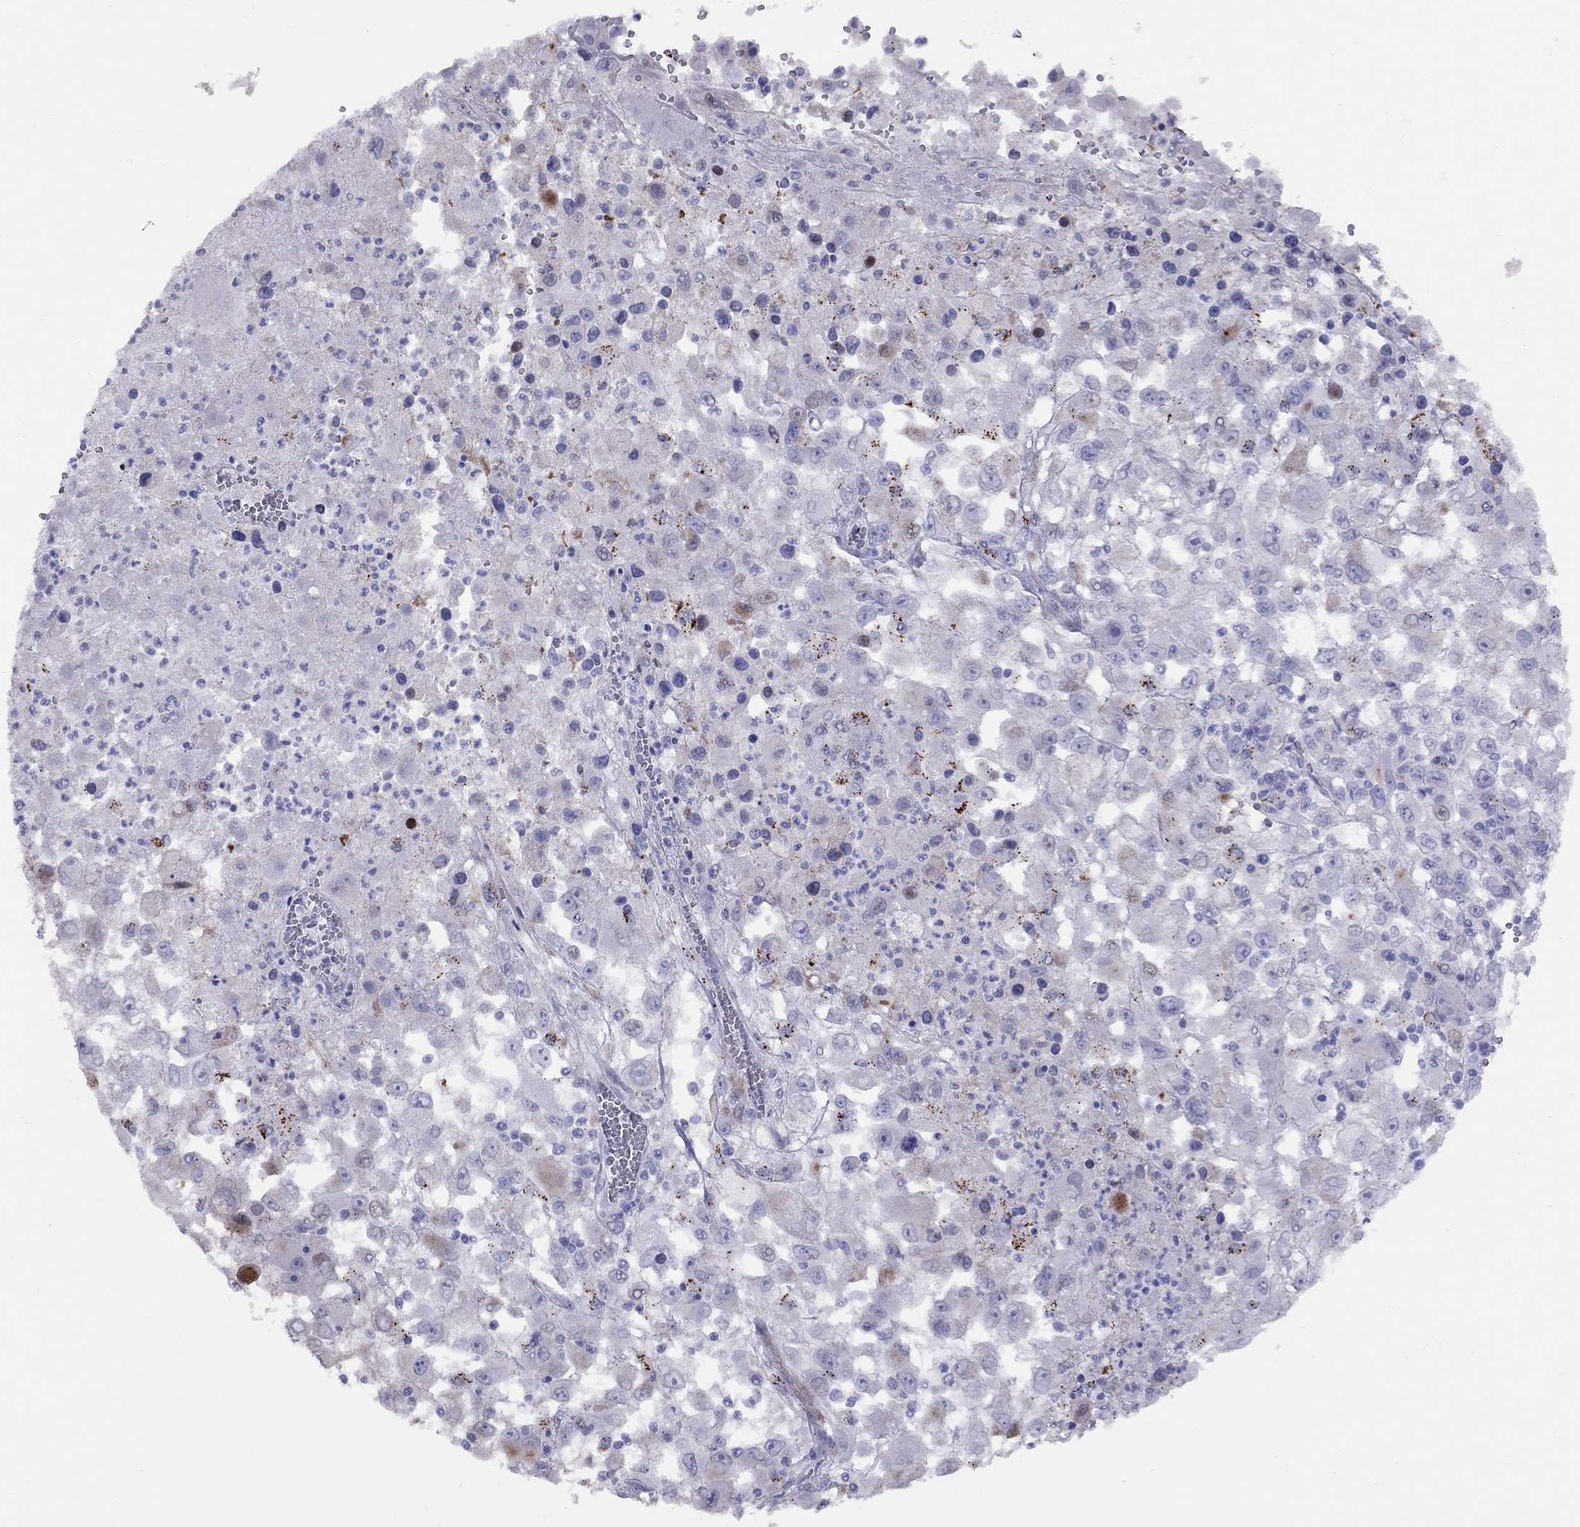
{"staining": {"intensity": "negative", "quantity": "none", "location": "none"}, "tissue": "melanoma", "cell_type": "Tumor cells", "image_type": "cancer", "snomed": [{"axis": "morphology", "description": "Malignant melanoma, Metastatic site"}, {"axis": "topography", "description": "Soft tissue"}], "caption": "A high-resolution image shows immunohistochemistry (IHC) staining of melanoma, which displays no significant staining in tumor cells.", "gene": "MAGEB4", "patient": {"sex": "male", "age": 50}}